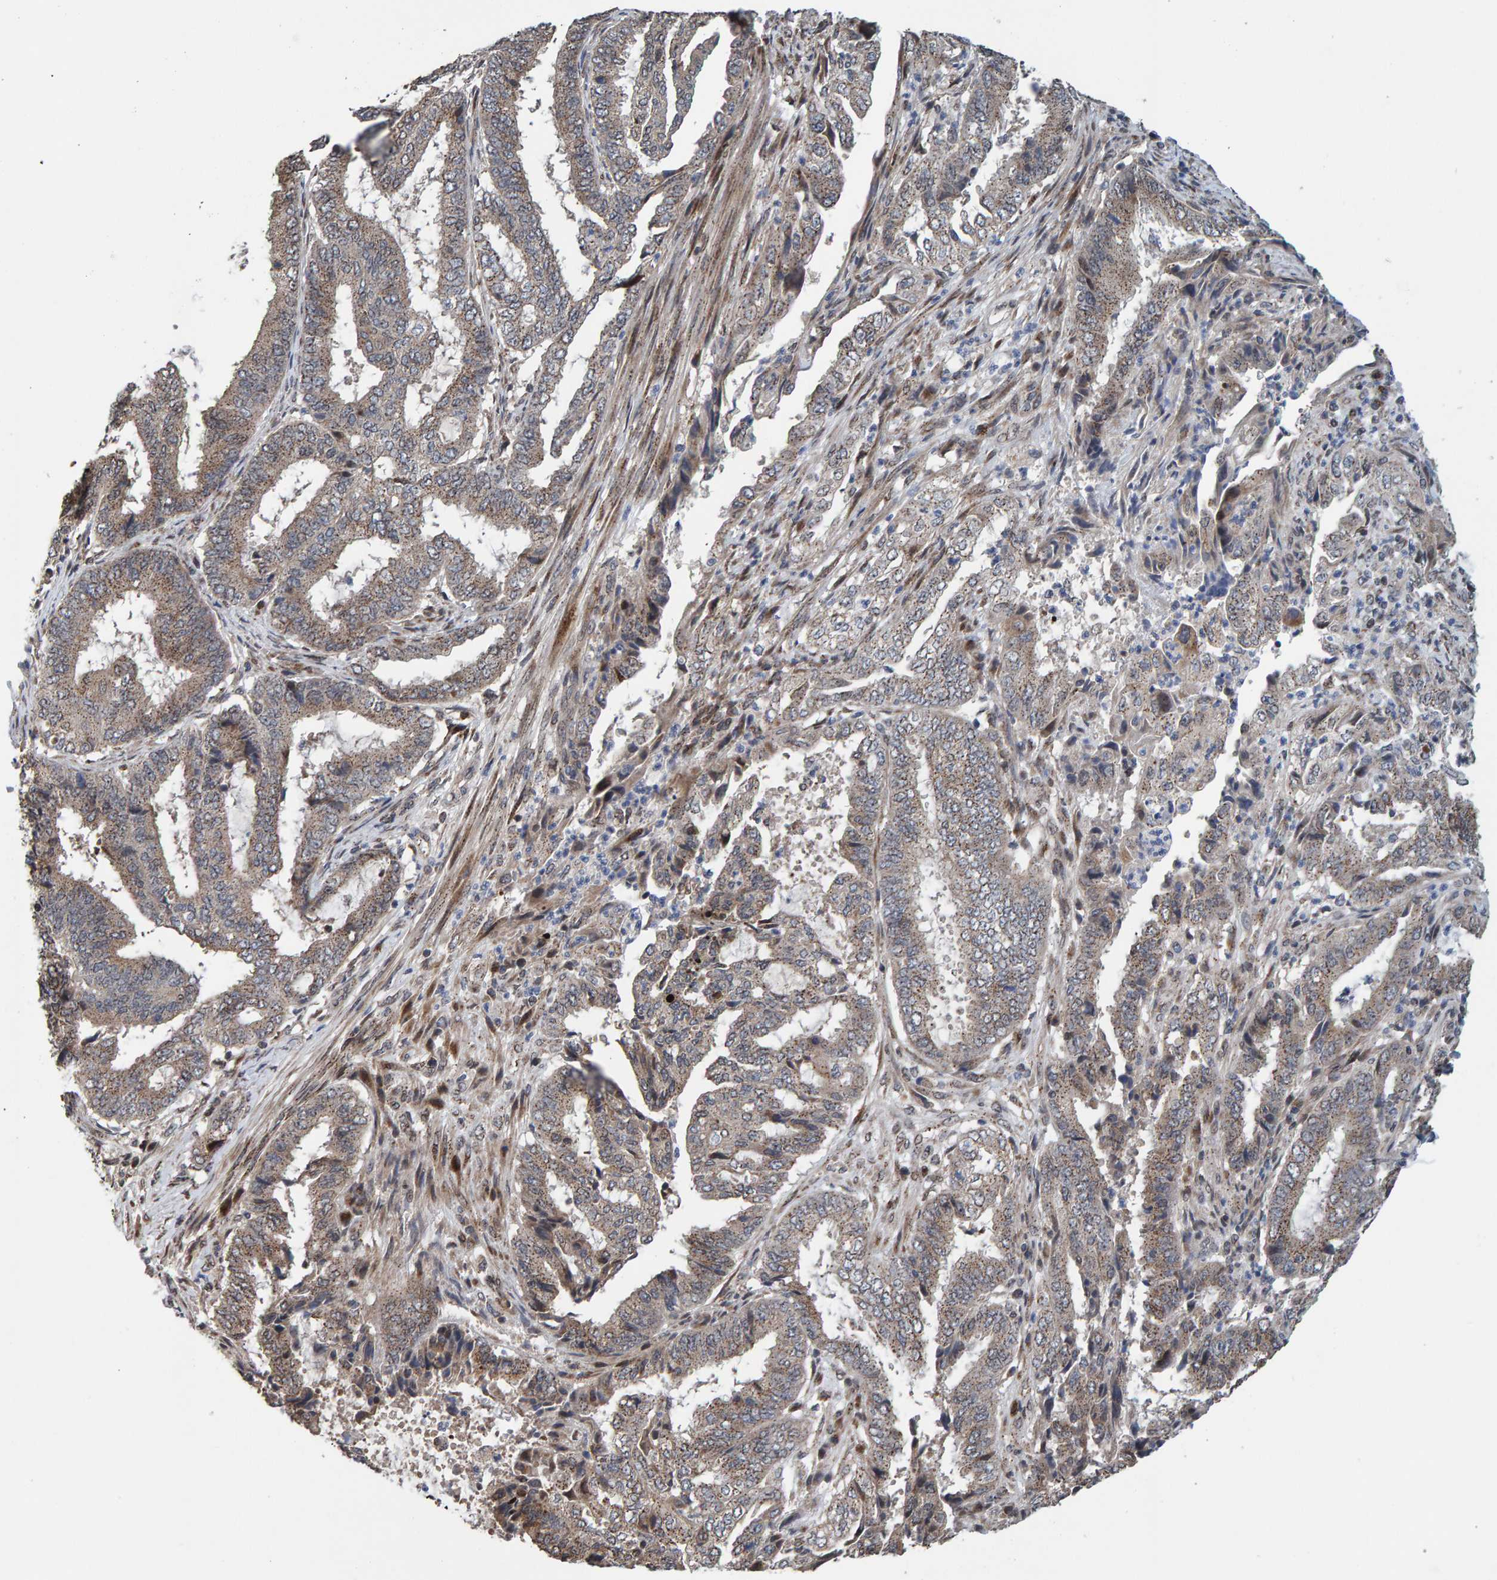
{"staining": {"intensity": "weak", "quantity": ">75%", "location": "cytoplasmic/membranous"}, "tissue": "endometrial cancer", "cell_type": "Tumor cells", "image_type": "cancer", "snomed": [{"axis": "morphology", "description": "Adenocarcinoma, NOS"}, {"axis": "topography", "description": "Endometrium"}], "caption": "Immunohistochemistry (IHC) (DAB) staining of human endometrial cancer exhibits weak cytoplasmic/membranous protein staining in about >75% of tumor cells. (IHC, brightfield microscopy, high magnification).", "gene": "CCDC25", "patient": {"sex": "female", "age": 51}}